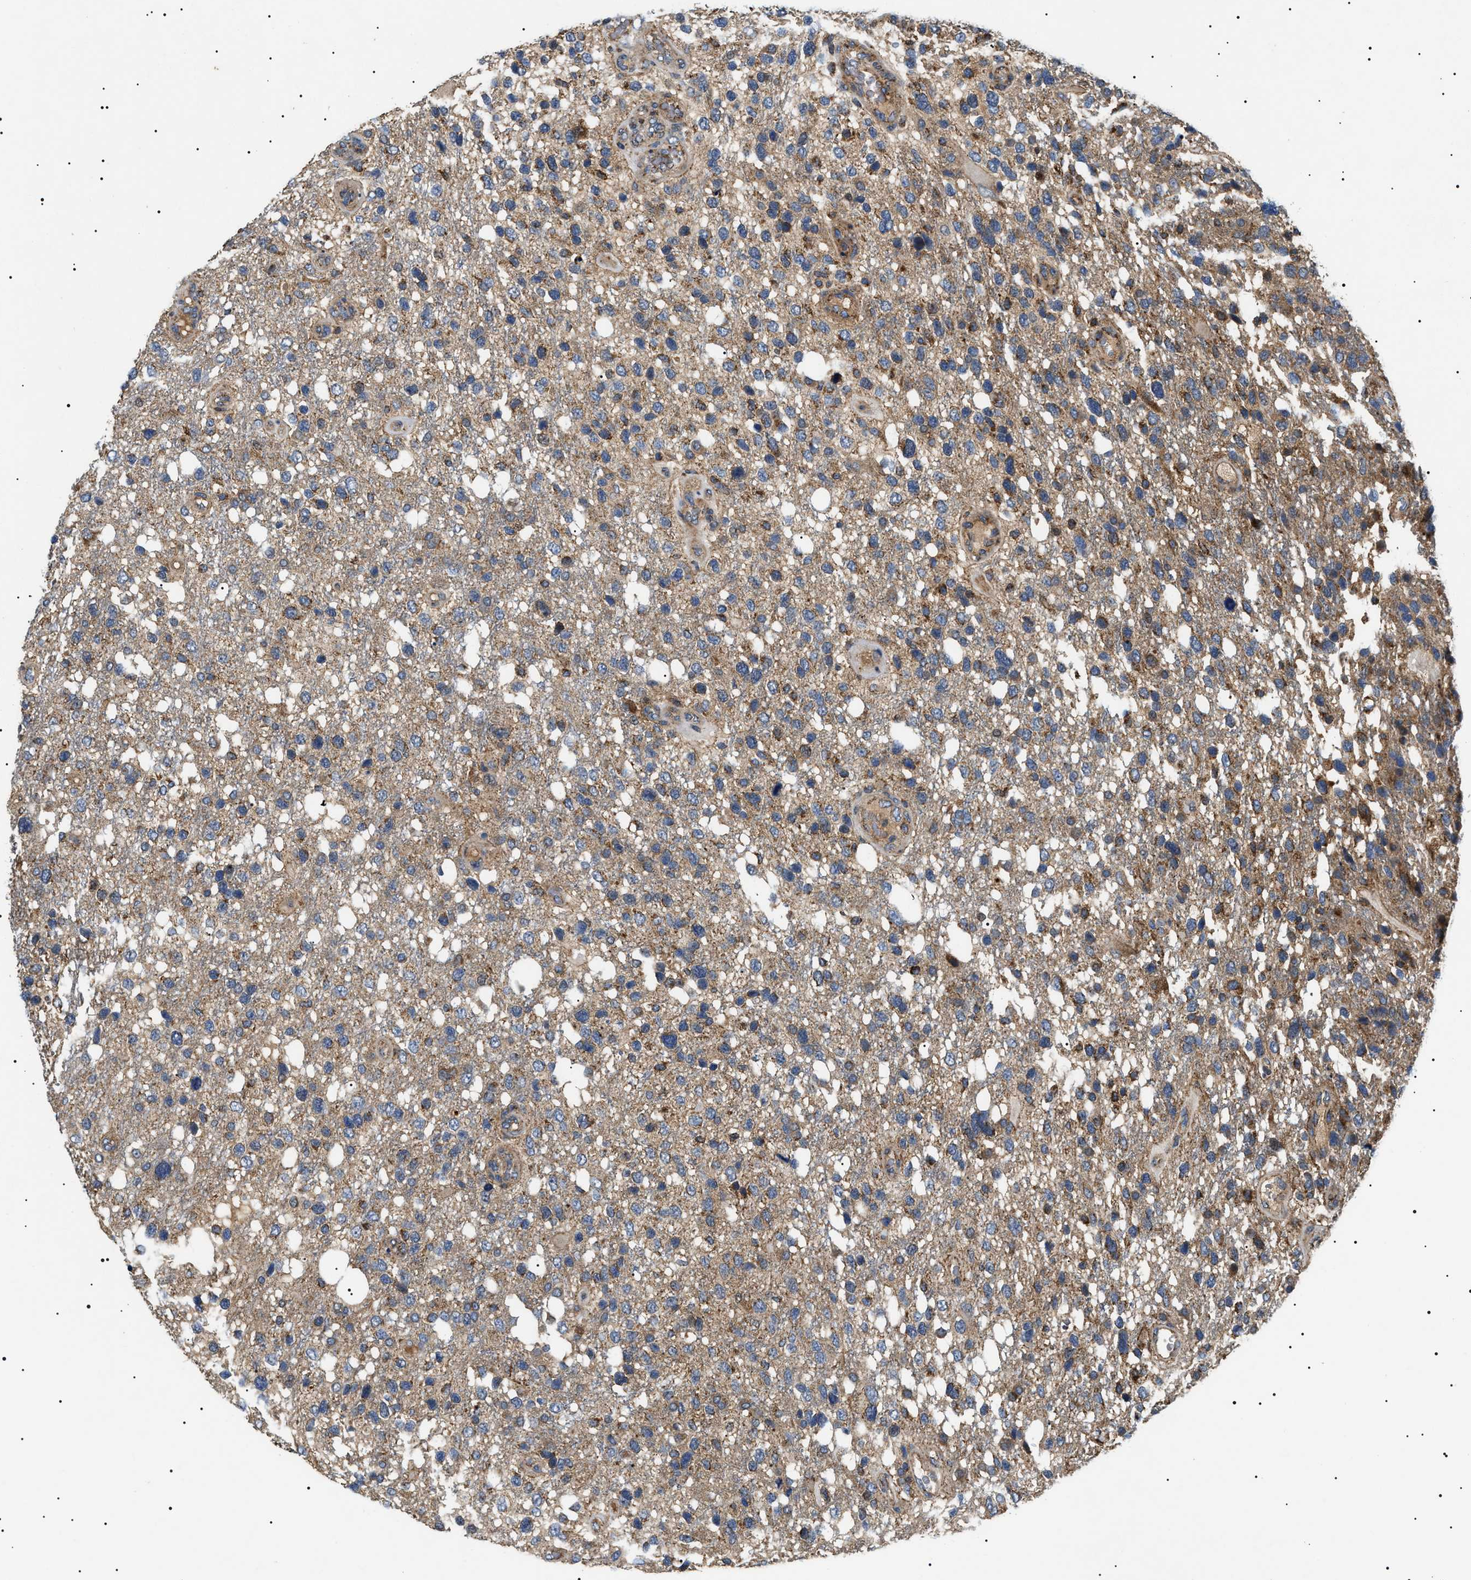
{"staining": {"intensity": "weak", "quantity": ">75%", "location": "cytoplasmic/membranous"}, "tissue": "glioma", "cell_type": "Tumor cells", "image_type": "cancer", "snomed": [{"axis": "morphology", "description": "Glioma, malignant, High grade"}, {"axis": "topography", "description": "Brain"}], "caption": "A brown stain labels weak cytoplasmic/membranous expression of a protein in glioma tumor cells.", "gene": "OXSM", "patient": {"sex": "female", "age": 58}}